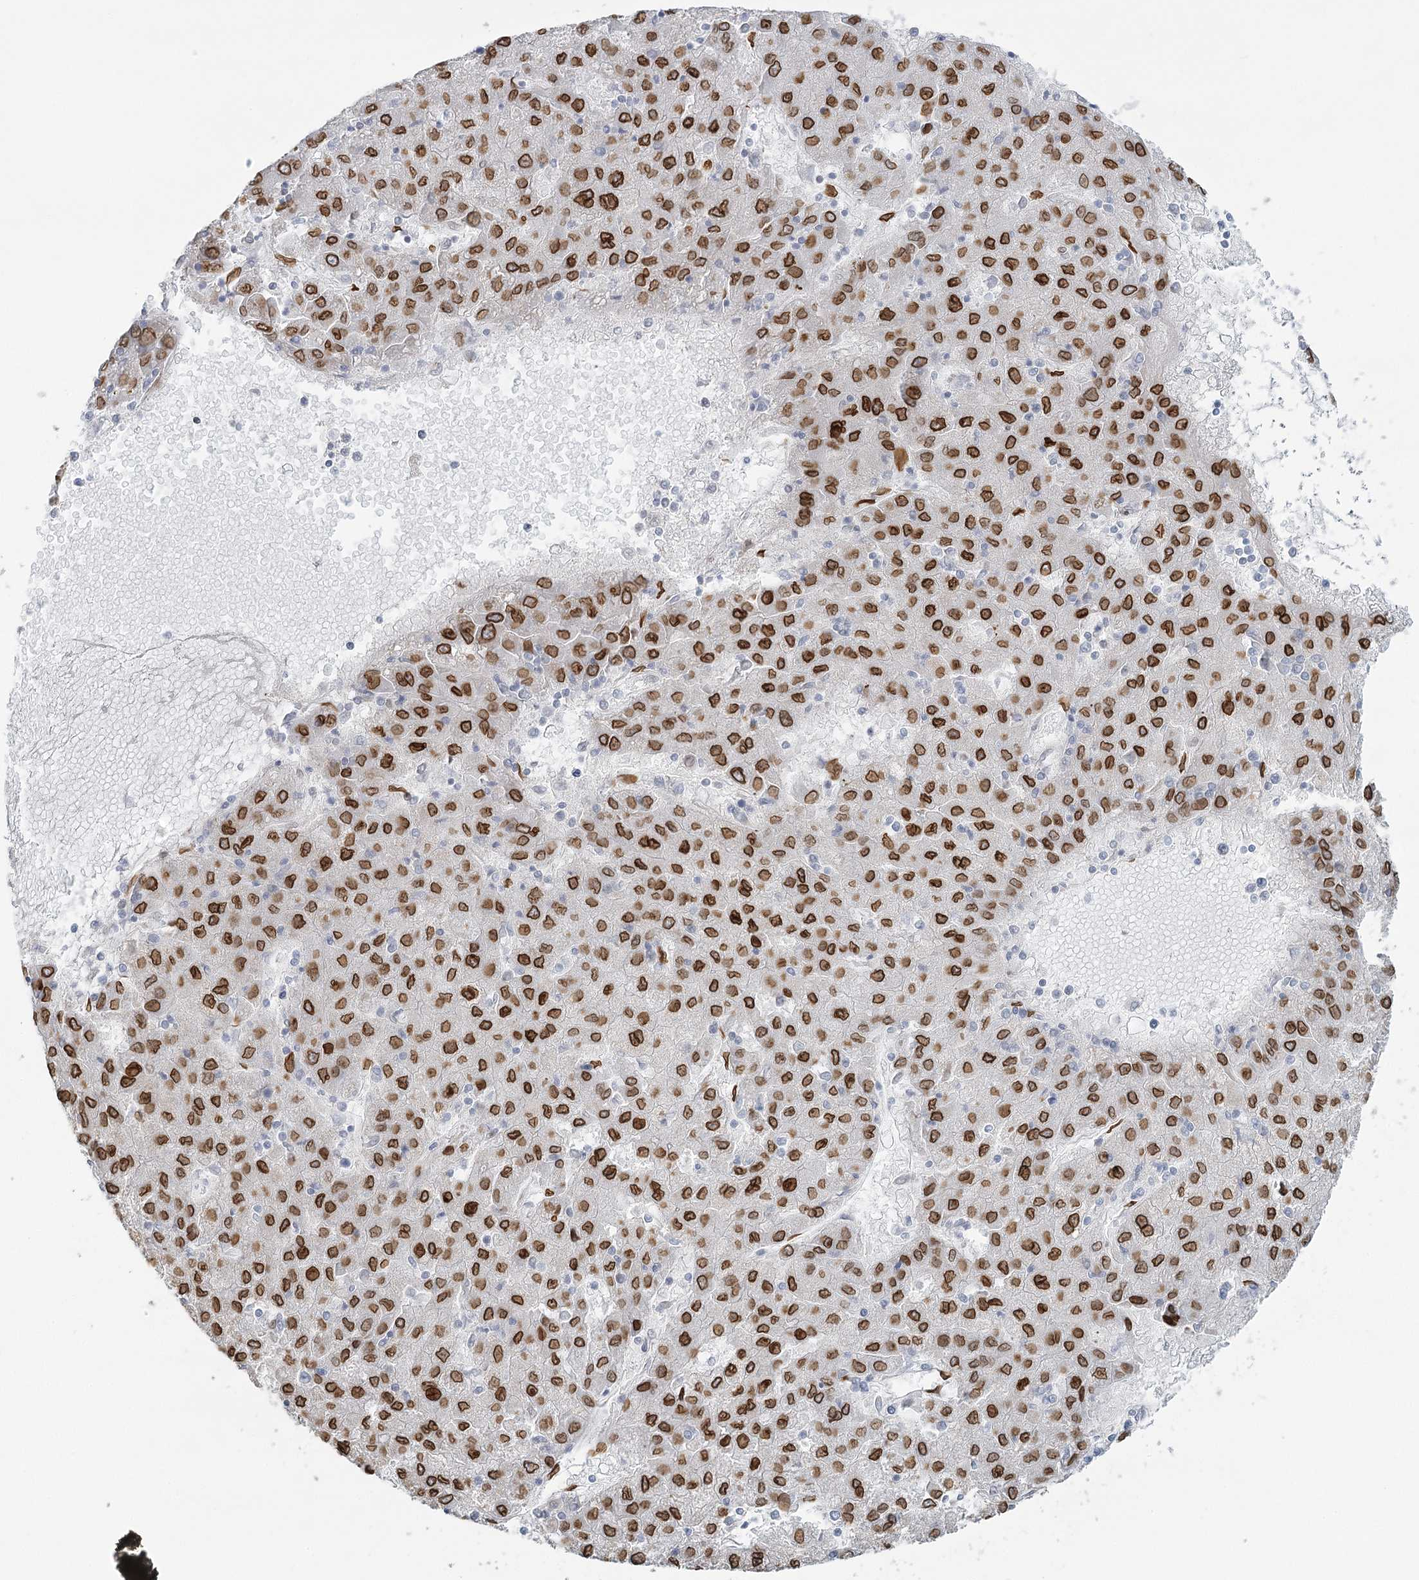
{"staining": {"intensity": "strong", "quantity": ">75%", "location": "cytoplasmic/membranous,nuclear"}, "tissue": "liver cancer", "cell_type": "Tumor cells", "image_type": "cancer", "snomed": [{"axis": "morphology", "description": "Carcinoma, Hepatocellular, NOS"}, {"axis": "topography", "description": "Liver"}], "caption": "Strong cytoplasmic/membranous and nuclear protein expression is identified in about >75% of tumor cells in liver cancer (hepatocellular carcinoma). (DAB (3,3'-diaminobenzidine) IHC, brown staining for protein, blue staining for nuclei).", "gene": "VWA5A", "patient": {"sex": "male", "age": 72}}